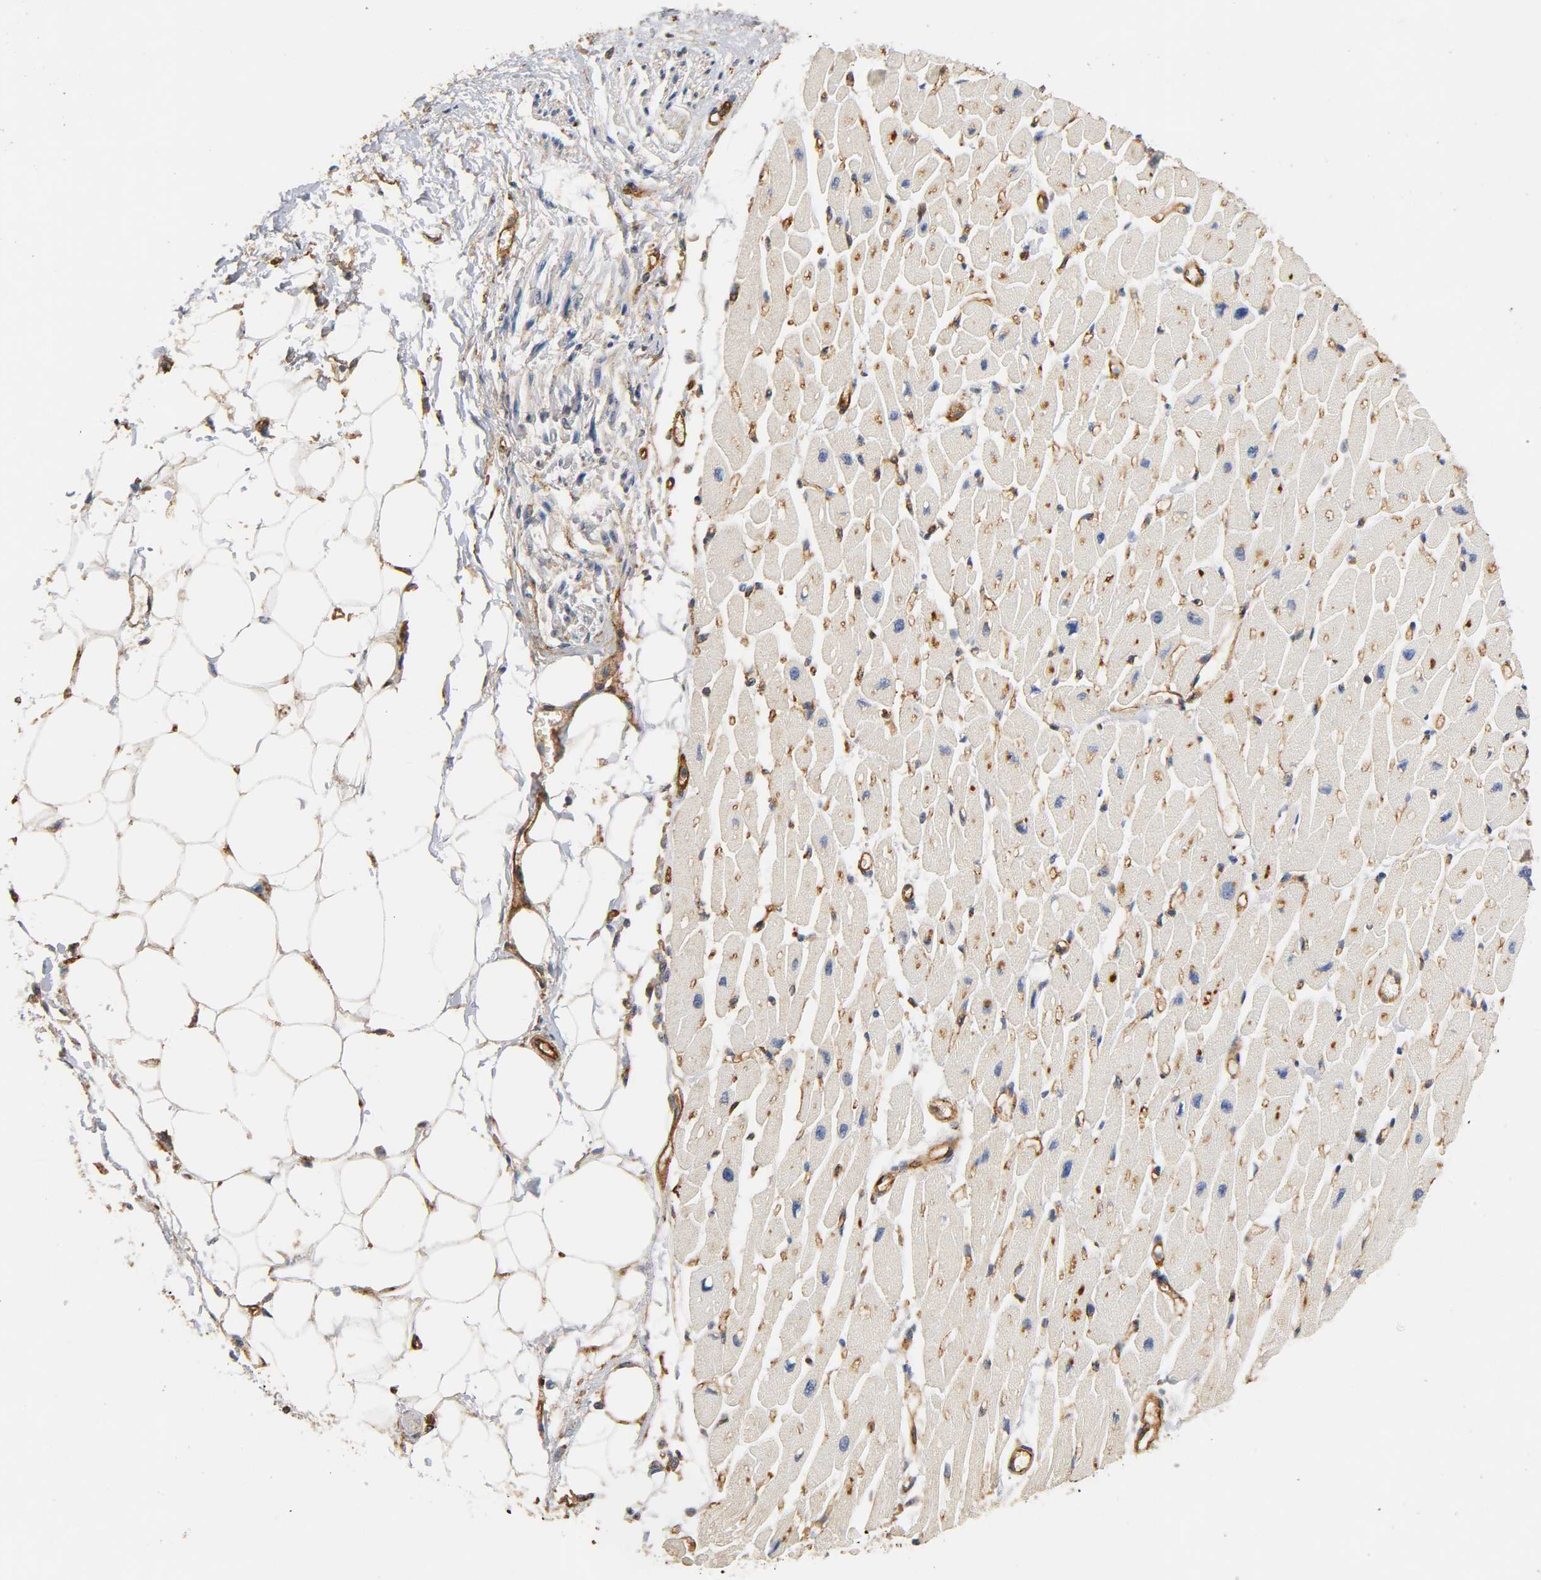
{"staining": {"intensity": "weak", "quantity": "25%-75%", "location": "cytoplasmic/membranous"}, "tissue": "heart muscle", "cell_type": "Cardiomyocytes", "image_type": "normal", "snomed": [{"axis": "morphology", "description": "Normal tissue, NOS"}, {"axis": "topography", "description": "Heart"}], "caption": "The histopathology image demonstrates immunohistochemical staining of benign heart muscle. There is weak cytoplasmic/membranous expression is seen in about 25%-75% of cardiomyocytes.", "gene": "IFITM2", "patient": {"sex": "female", "age": 54}}